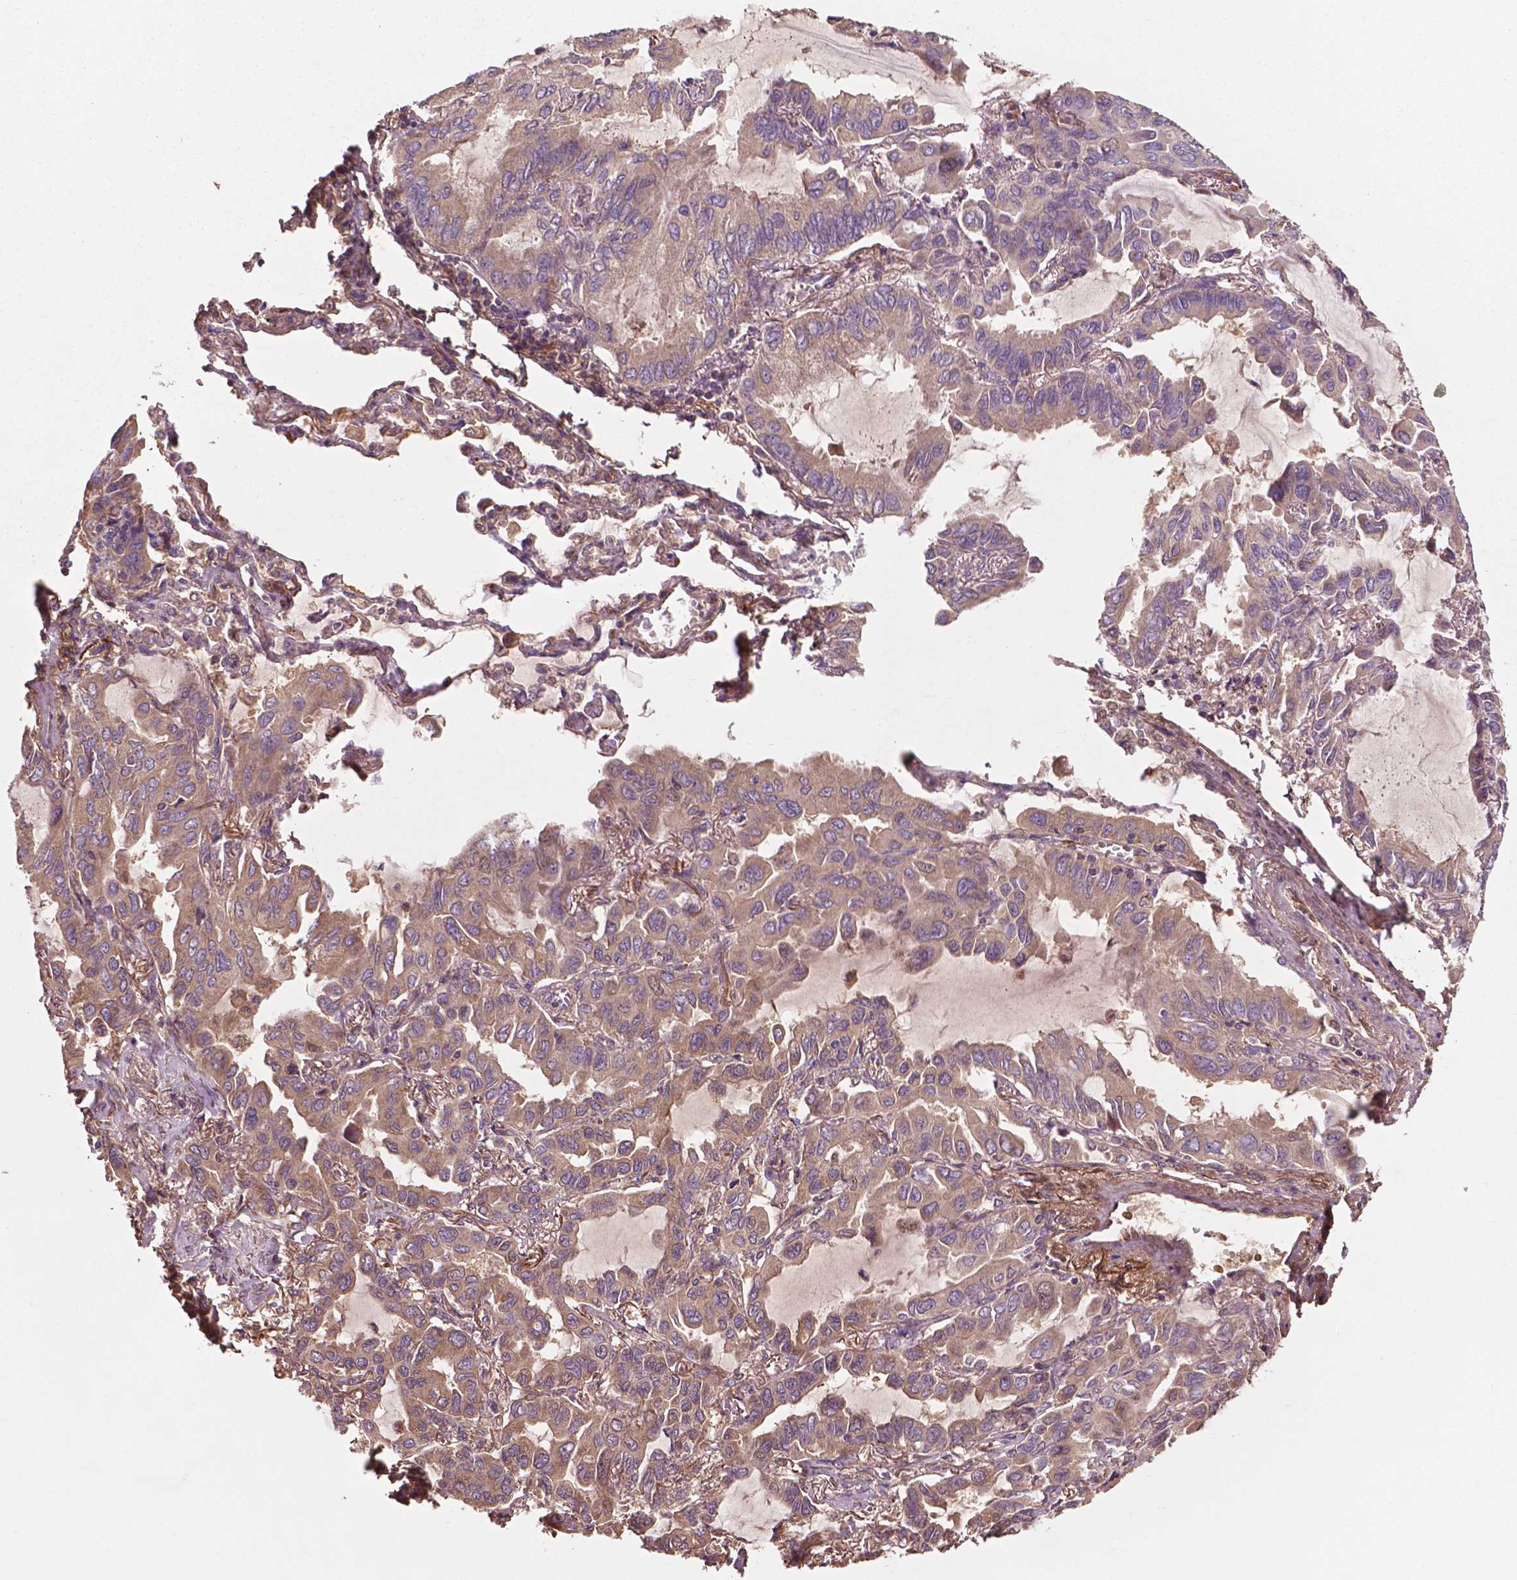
{"staining": {"intensity": "moderate", "quantity": ">75%", "location": "cytoplasmic/membranous"}, "tissue": "lung cancer", "cell_type": "Tumor cells", "image_type": "cancer", "snomed": [{"axis": "morphology", "description": "Adenocarcinoma, NOS"}, {"axis": "topography", "description": "Lung"}], "caption": "A histopathology image showing moderate cytoplasmic/membranous staining in about >75% of tumor cells in adenocarcinoma (lung), as visualized by brown immunohistochemical staining.", "gene": "GJA9", "patient": {"sex": "male", "age": 64}}